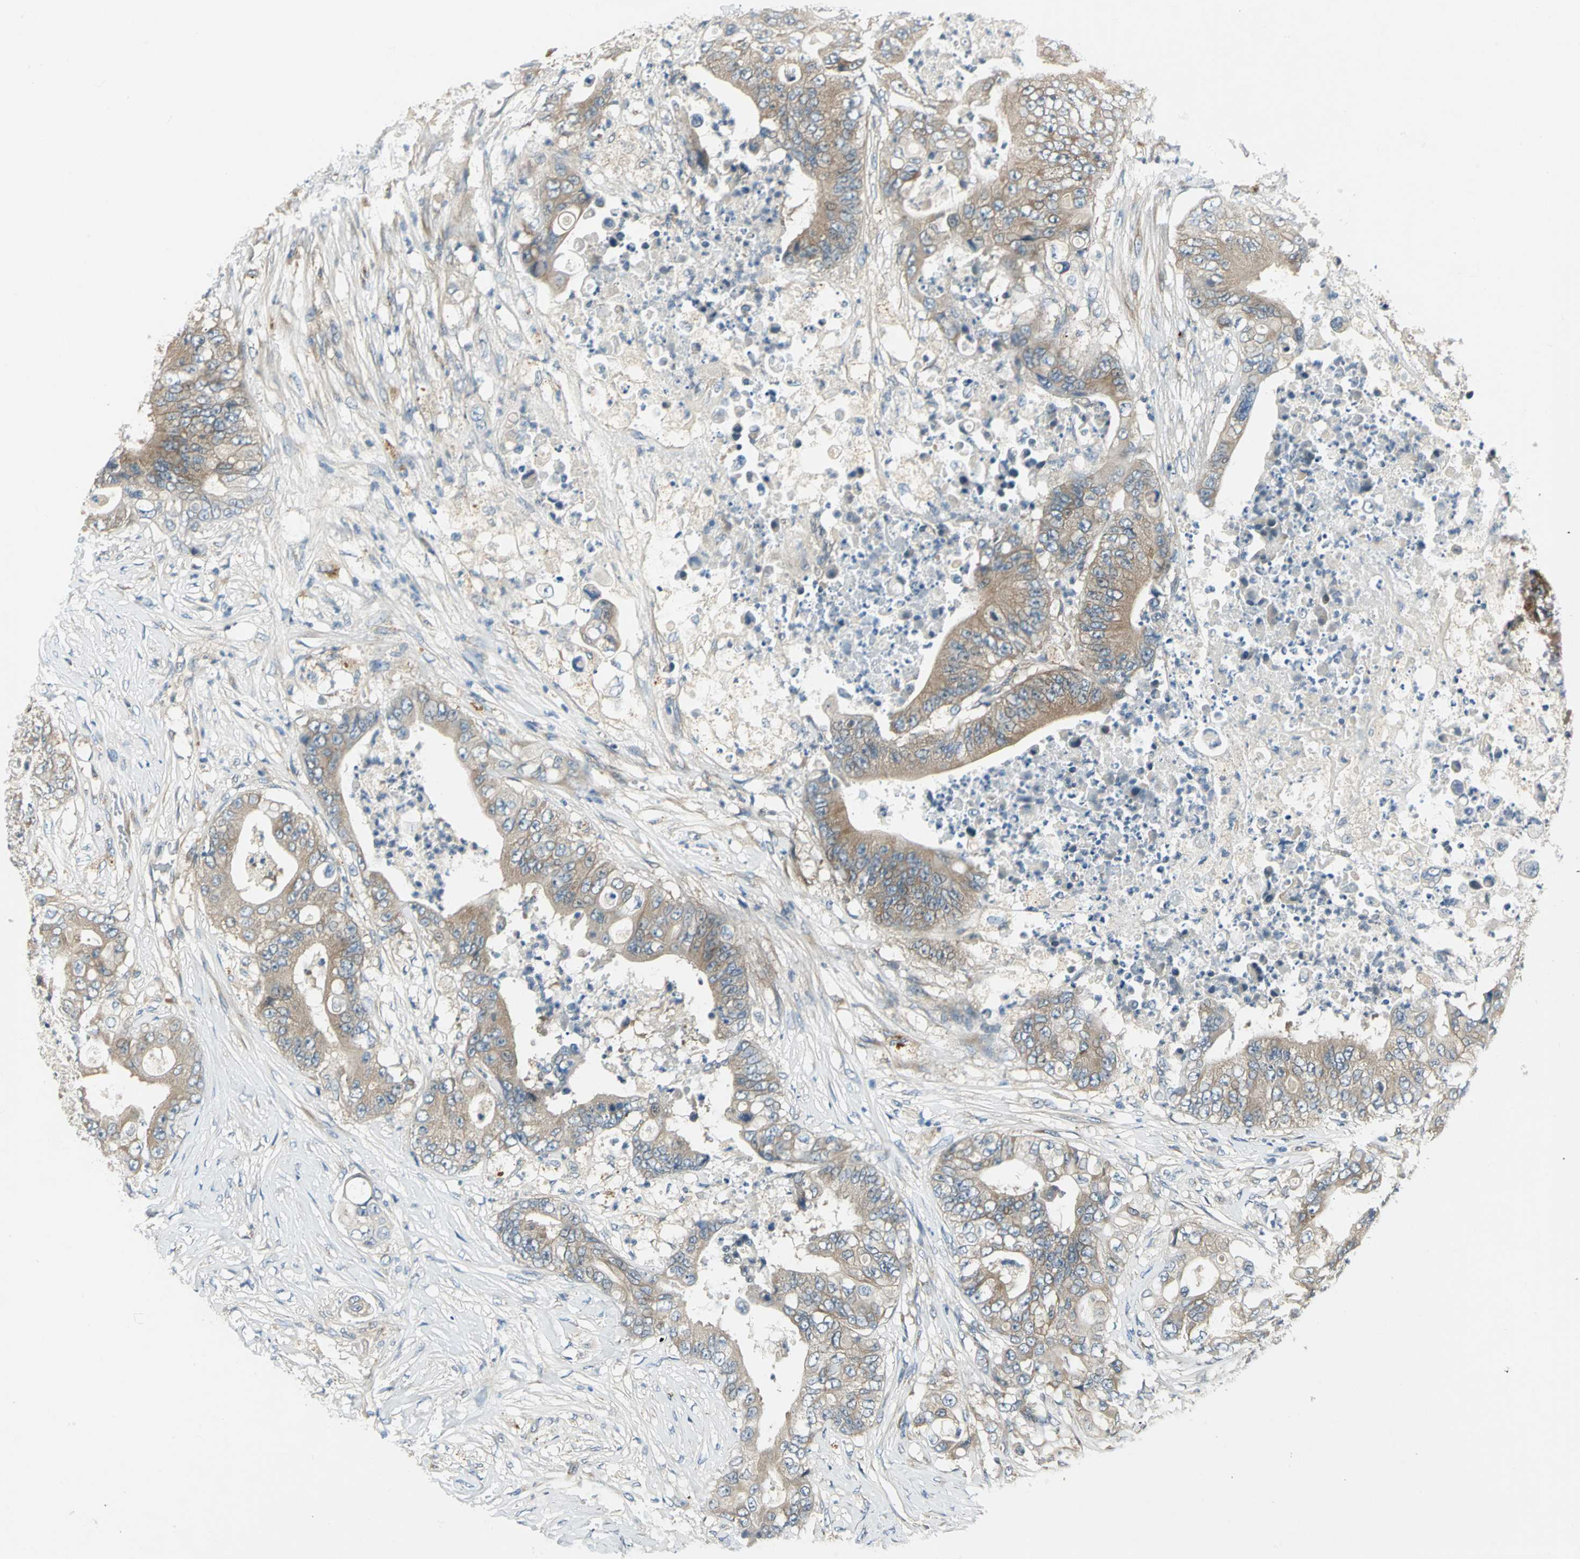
{"staining": {"intensity": "moderate", "quantity": ">75%", "location": "cytoplasmic/membranous"}, "tissue": "stomach cancer", "cell_type": "Tumor cells", "image_type": "cancer", "snomed": [{"axis": "morphology", "description": "Adenocarcinoma, NOS"}, {"axis": "topography", "description": "Stomach"}], "caption": "A medium amount of moderate cytoplasmic/membranous staining is present in about >75% of tumor cells in adenocarcinoma (stomach) tissue. Using DAB (3,3'-diaminobenzidine) (brown) and hematoxylin (blue) stains, captured at high magnification using brightfield microscopy.", "gene": "PRKAA1", "patient": {"sex": "female", "age": 73}}